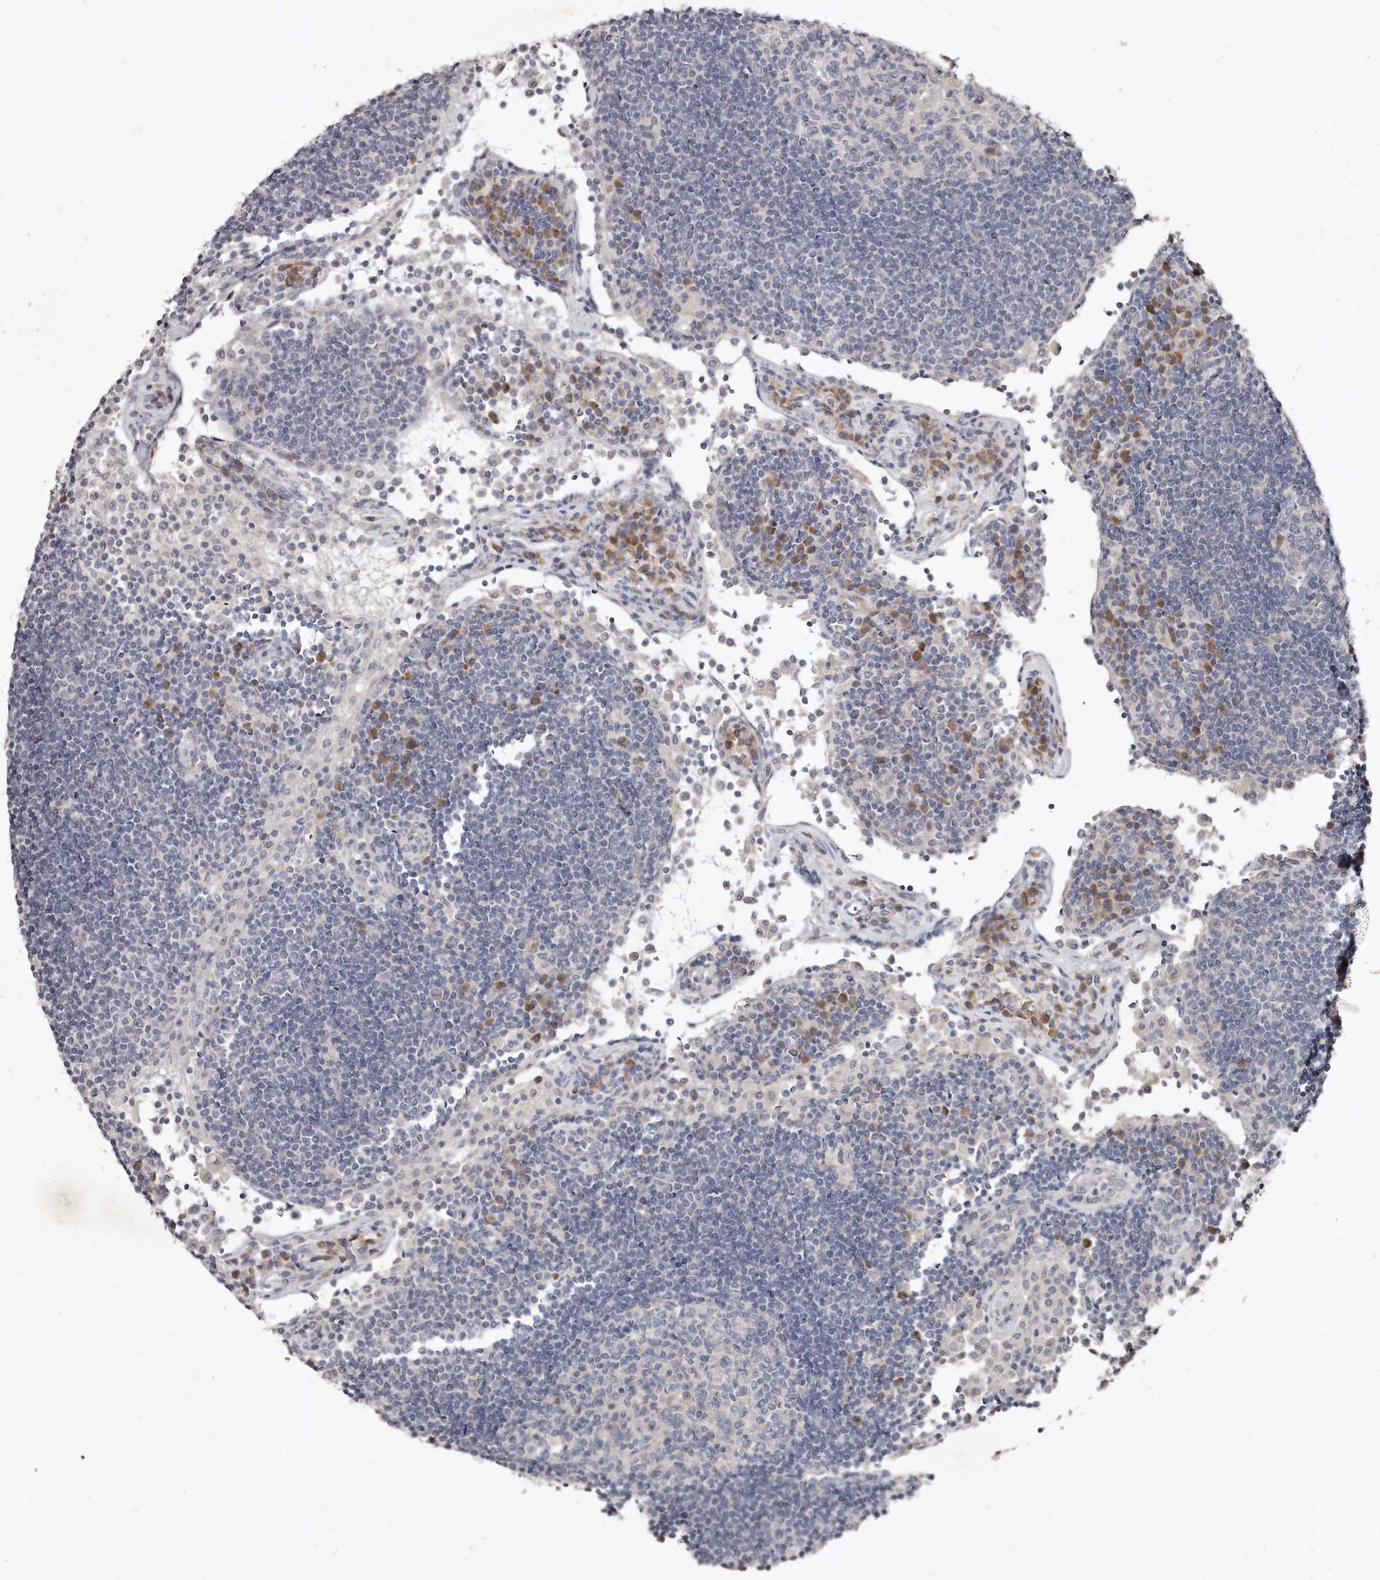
{"staining": {"intensity": "negative", "quantity": "none", "location": "none"}, "tissue": "lymph node", "cell_type": "Germinal center cells", "image_type": "normal", "snomed": [{"axis": "morphology", "description": "Normal tissue, NOS"}, {"axis": "topography", "description": "Lymph node"}], "caption": "A high-resolution histopathology image shows immunohistochemistry (IHC) staining of unremarkable lymph node, which reveals no significant positivity in germinal center cells. (DAB IHC with hematoxylin counter stain).", "gene": "TECR", "patient": {"sex": "female", "age": 53}}